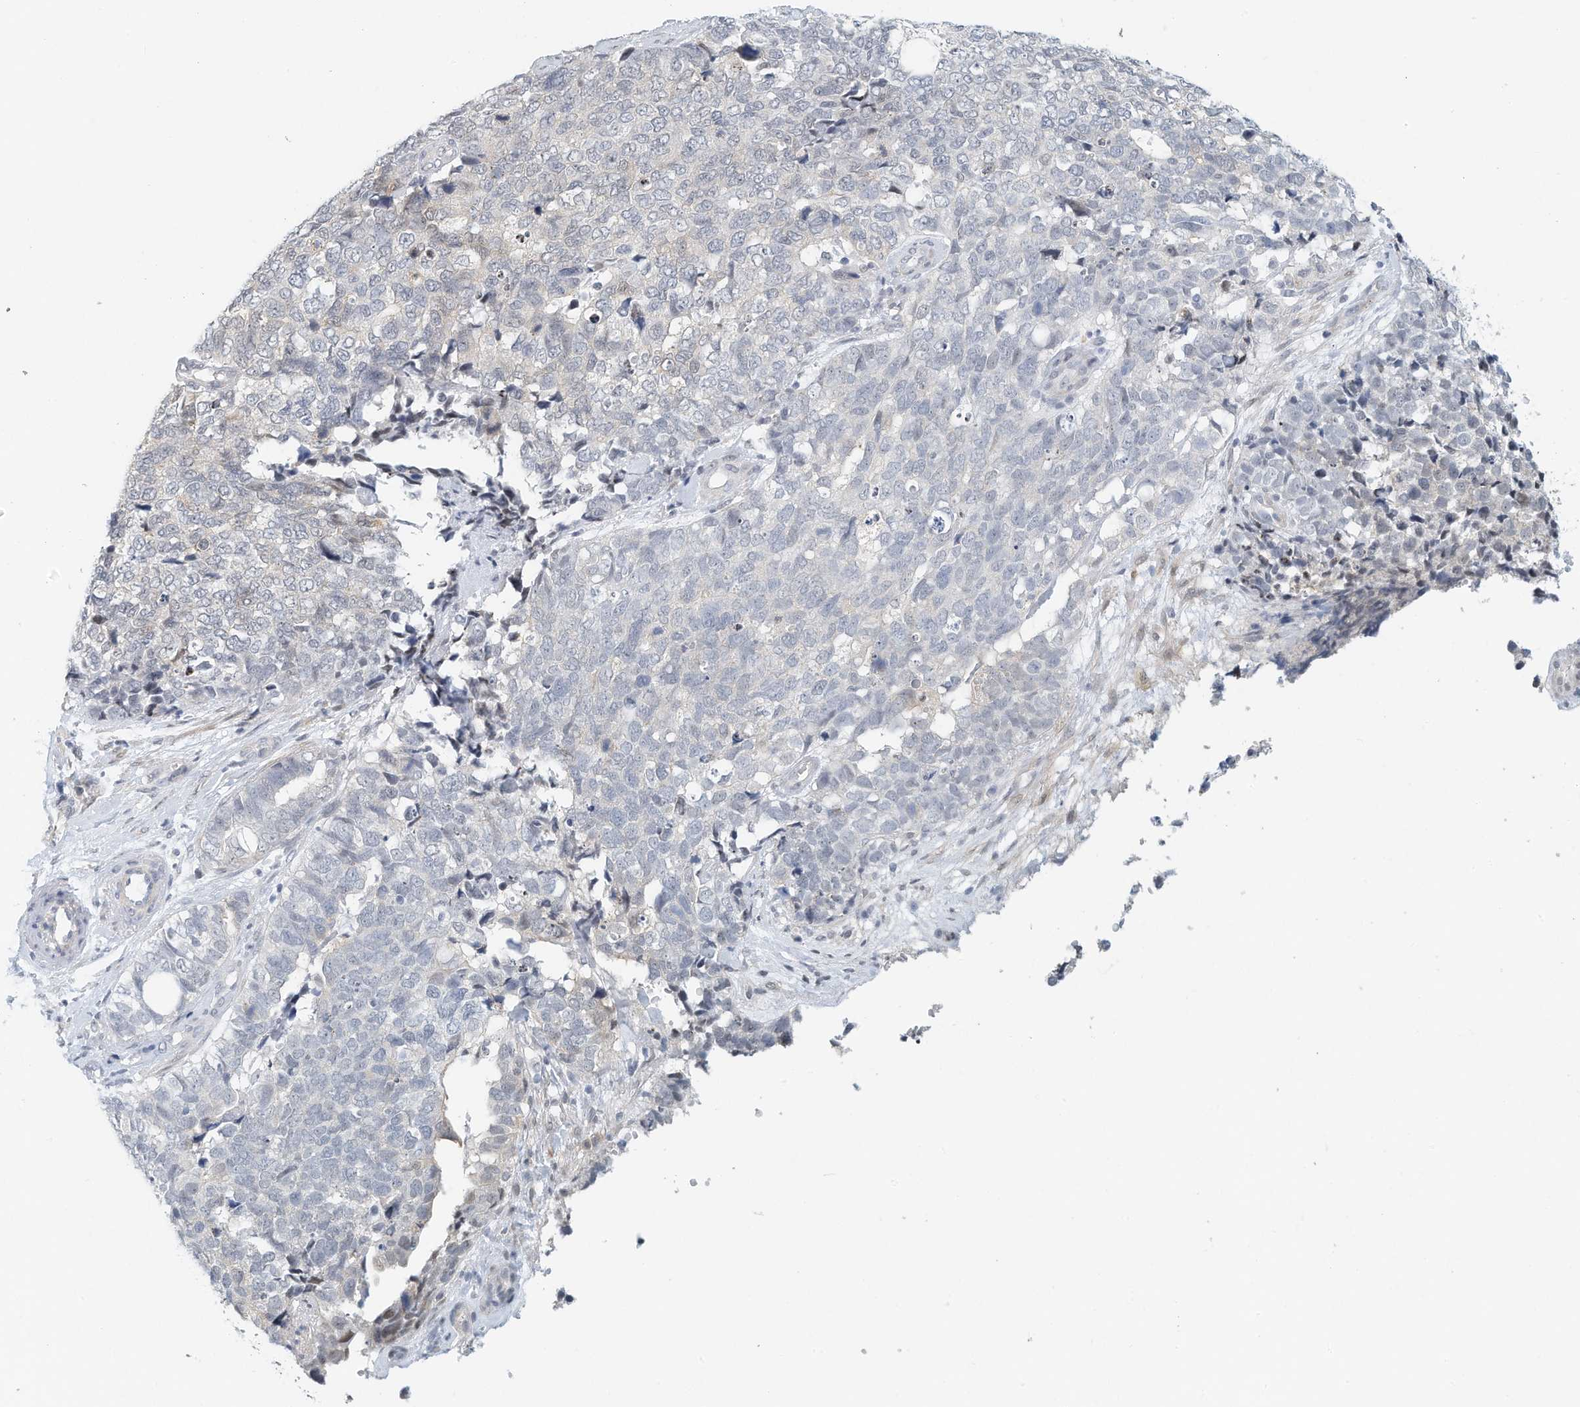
{"staining": {"intensity": "negative", "quantity": "none", "location": "none"}, "tissue": "cervical cancer", "cell_type": "Tumor cells", "image_type": "cancer", "snomed": [{"axis": "morphology", "description": "Squamous cell carcinoma, NOS"}, {"axis": "topography", "description": "Cervix"}], "caption": "Human cervical cancer stained for a protein using immunohistochemistry (IHC) shows no staining in tumor cells.", "gene": "ARHGAP28", "patient": {"sex": "female", "age": 63}}